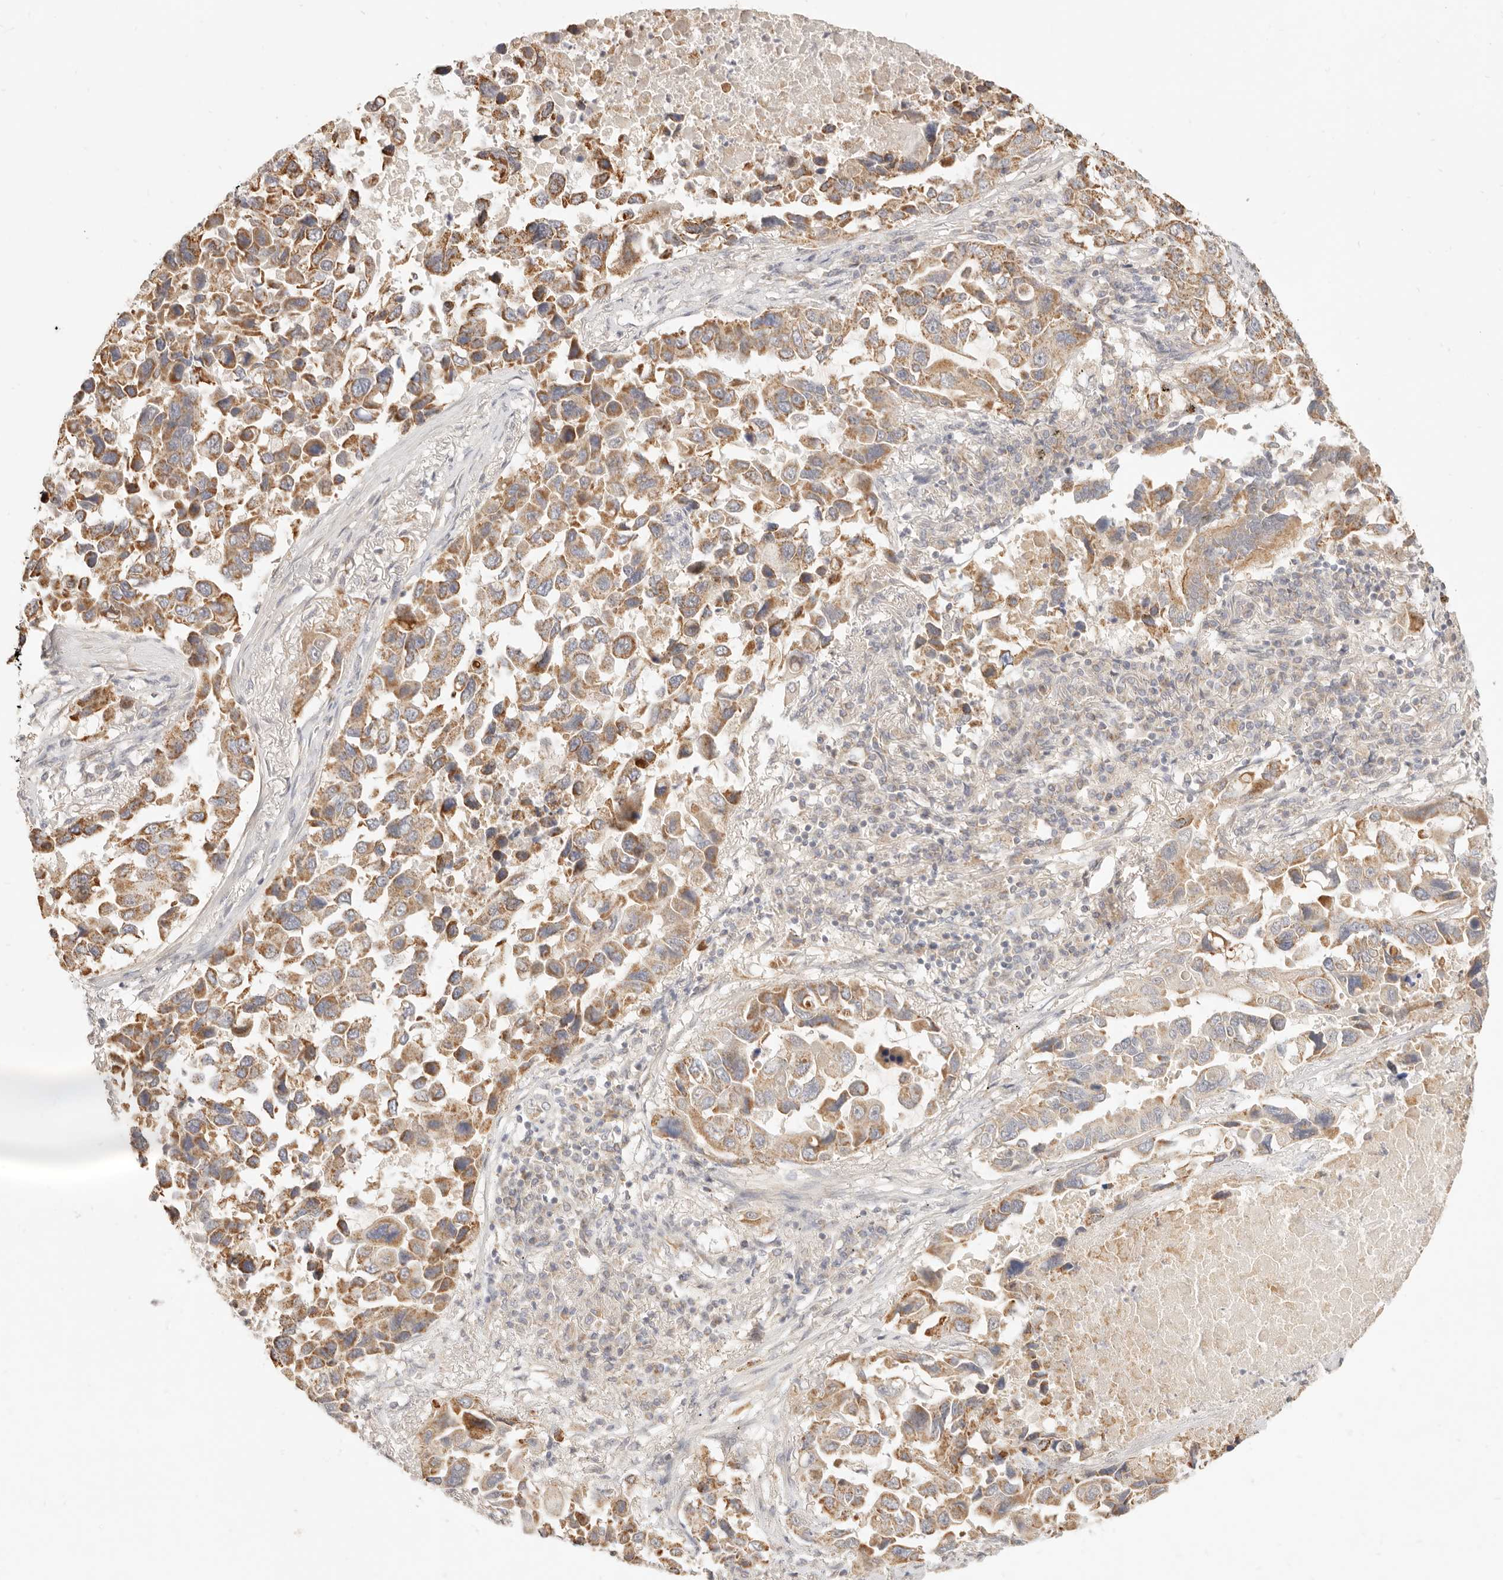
{"staining": {"intensity": "moderate", "quantity": ">75%", "location": "cytoplasmic/membranous"}, "tissue": "lung cancer", "cell_type": "Tumor cells", "image_type": "cancer", "snomed": [{"axis": "morphology", "description": "Adenocarcinoma, NOS"}, {"axis": "topography", "description": "Lung"}], "caption": "Lung adenocarcinoma stained with immunohistochemistry (IHC) shows moderate cytoplasmic/membranous positivity in approximately >75% of tumor cells.", "gene": "CPLANE2", "patient": {"sex": "male", "age": 64}}